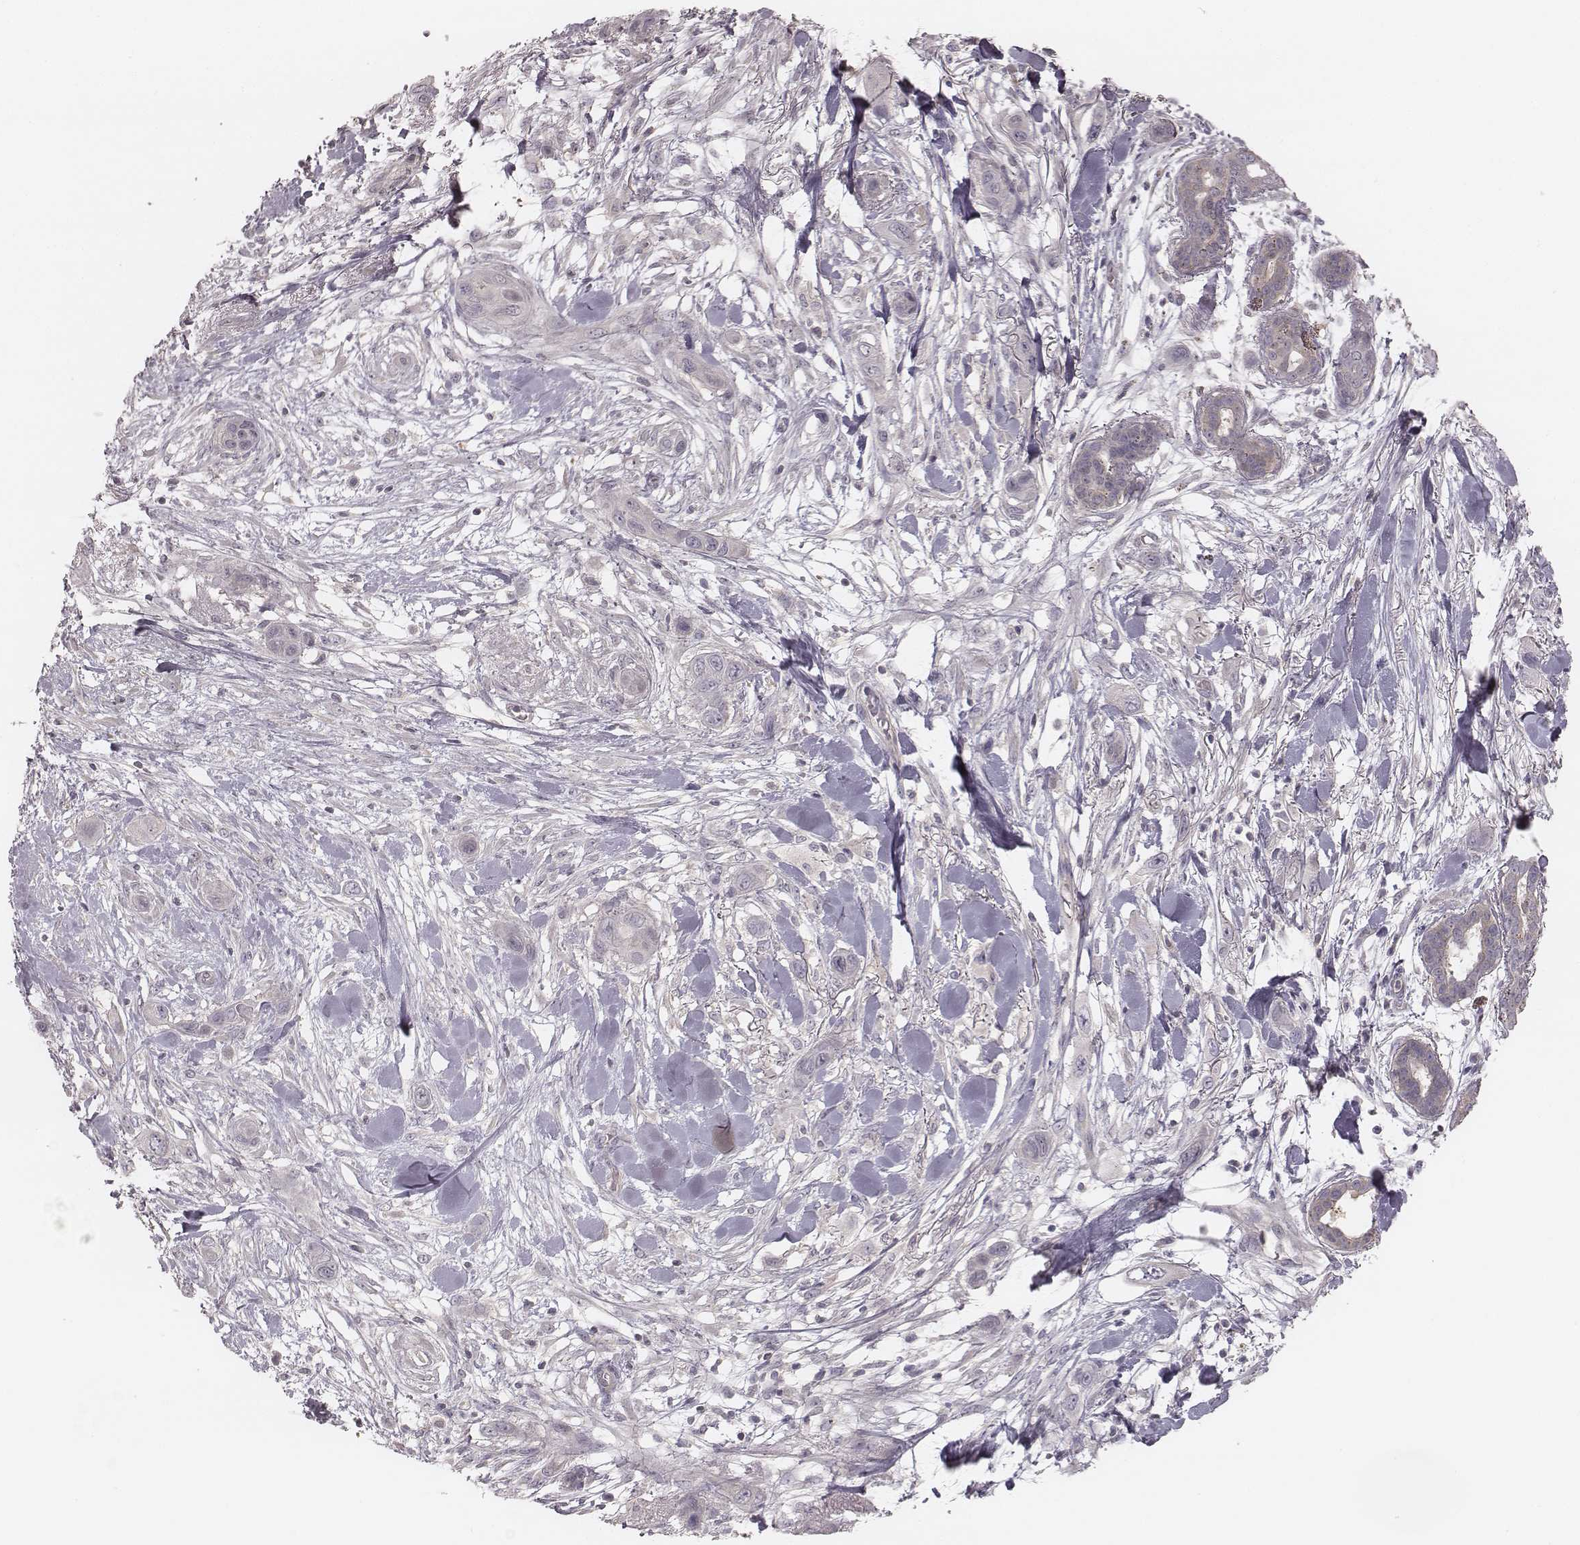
{"staining": {"intensity": "negative", "quantity": "none", "location": "none"}, "tissue": "skin cancer", "cell_type": "Tumor cells", "image_type": "cancer", "snomed": [{"axis": "morphology", "description": "Squamous cell carcinoma, NOS"}, {"axis": "topography", "description": "Skin"}], "caption": "Histopathology image shows no significant protein staining in tumor cells of skin cancer (squamous cell carcinoma). (Immunohistochemistry (ihc), brightfield microscopy, high magnification).", "gene": "TDRD5", "patient": {"sex": "male", "age": 79}}